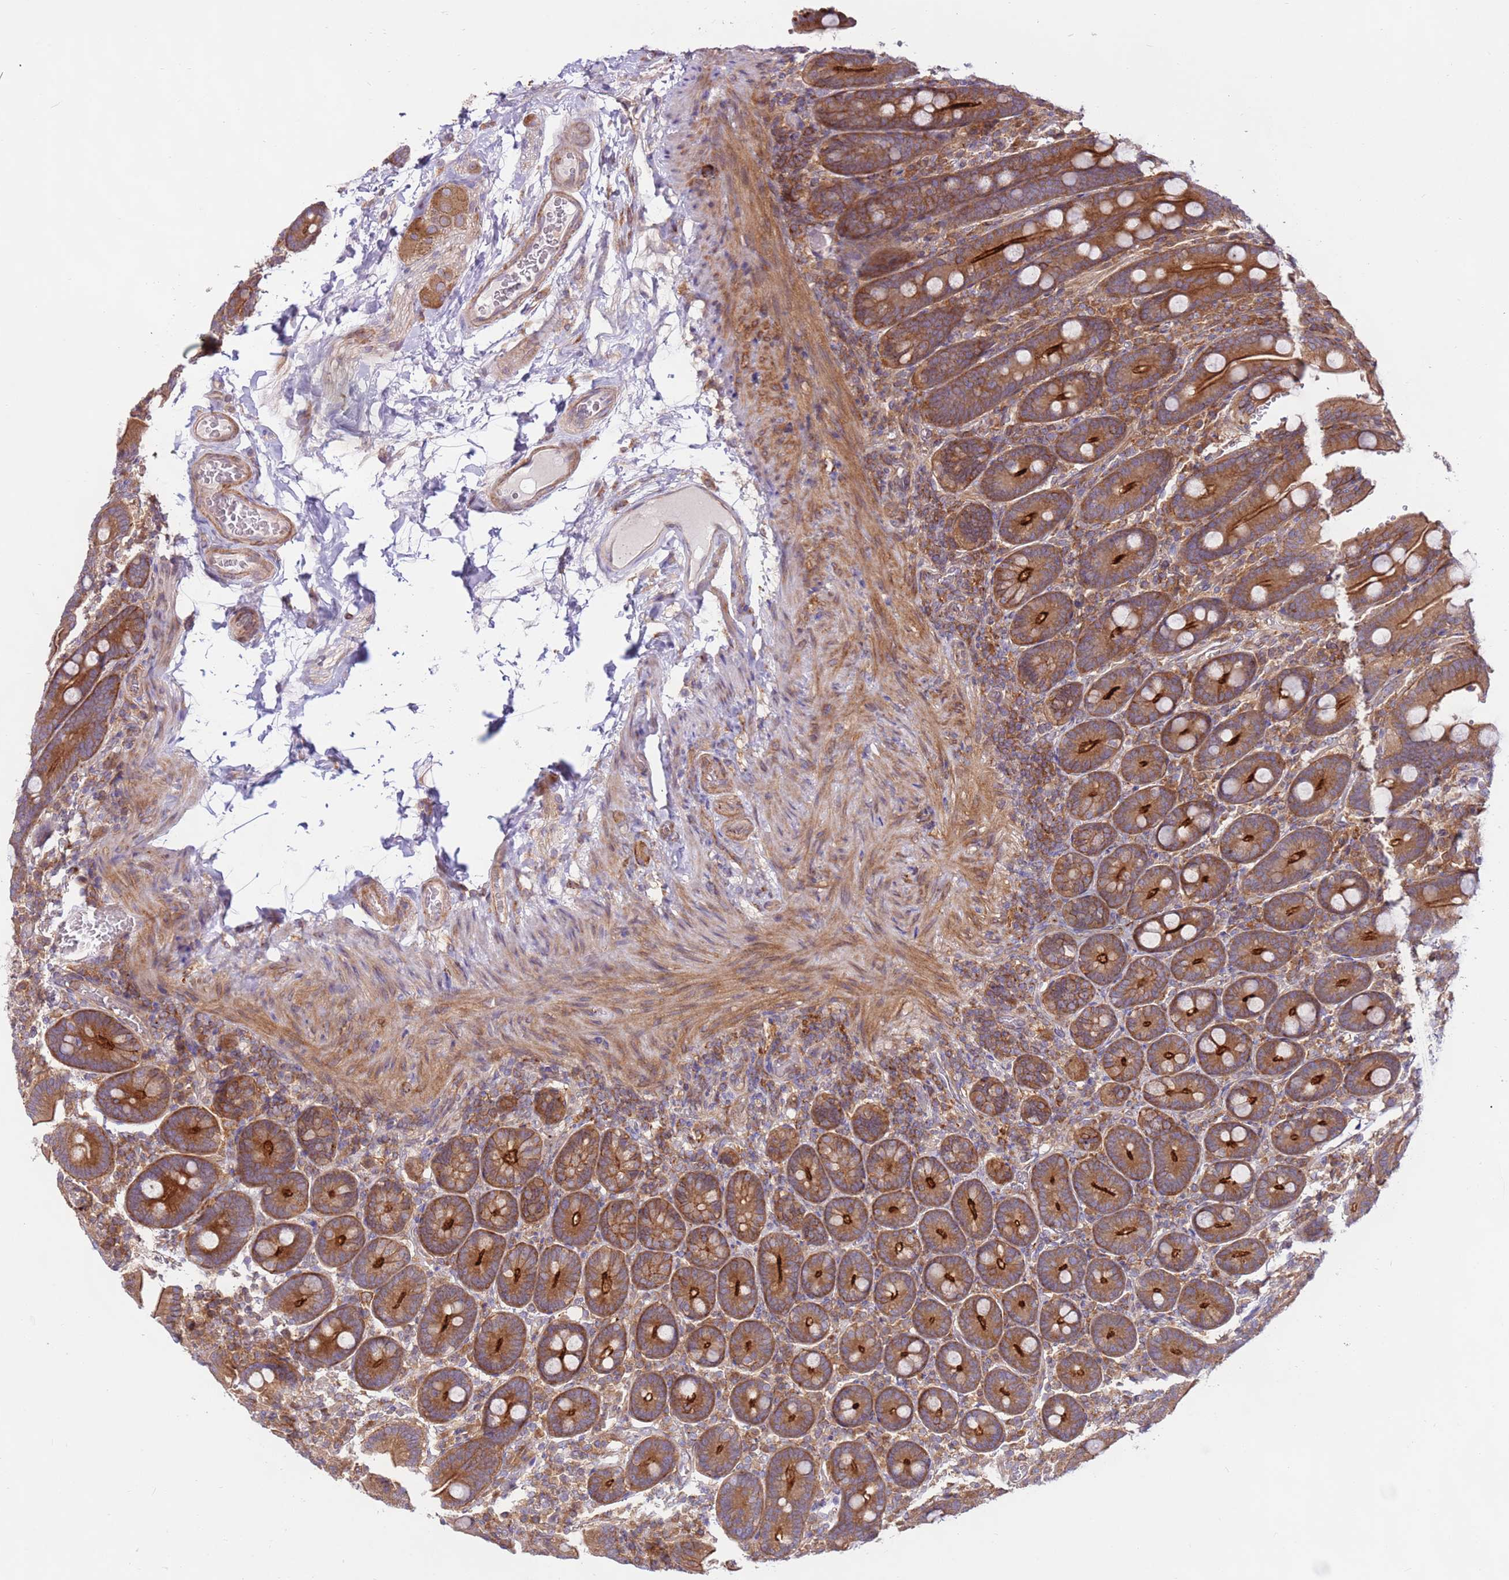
{"staining": {"intensity": "strong", "quantity": ">75%", "location": "cytoplasmic/membranous"}, "tissue": "duodenum", "cell_type": "Glandular cells", "image_type": "normal", "snomed": [{"axis": "morphology", "description": "Normal tissue, NOS"}, {"axis": "topography", "description": "Duodenum"}], "caption": "Immunohistochemistry staining of normal duodenum, which shows high levels of strong cytoplasmic/membranous expression in approximately >75% of glandular cells indicating strong cytoplasmic/membranous protein positivity. The staining was performed using DAB (3,3'-diaminobenzidine) (brown) for protein detection and nuclei were counterstained in hematoxylin (blue).", "gene": "DDX19B", "patient": {"sex": "female", "age": 62}}